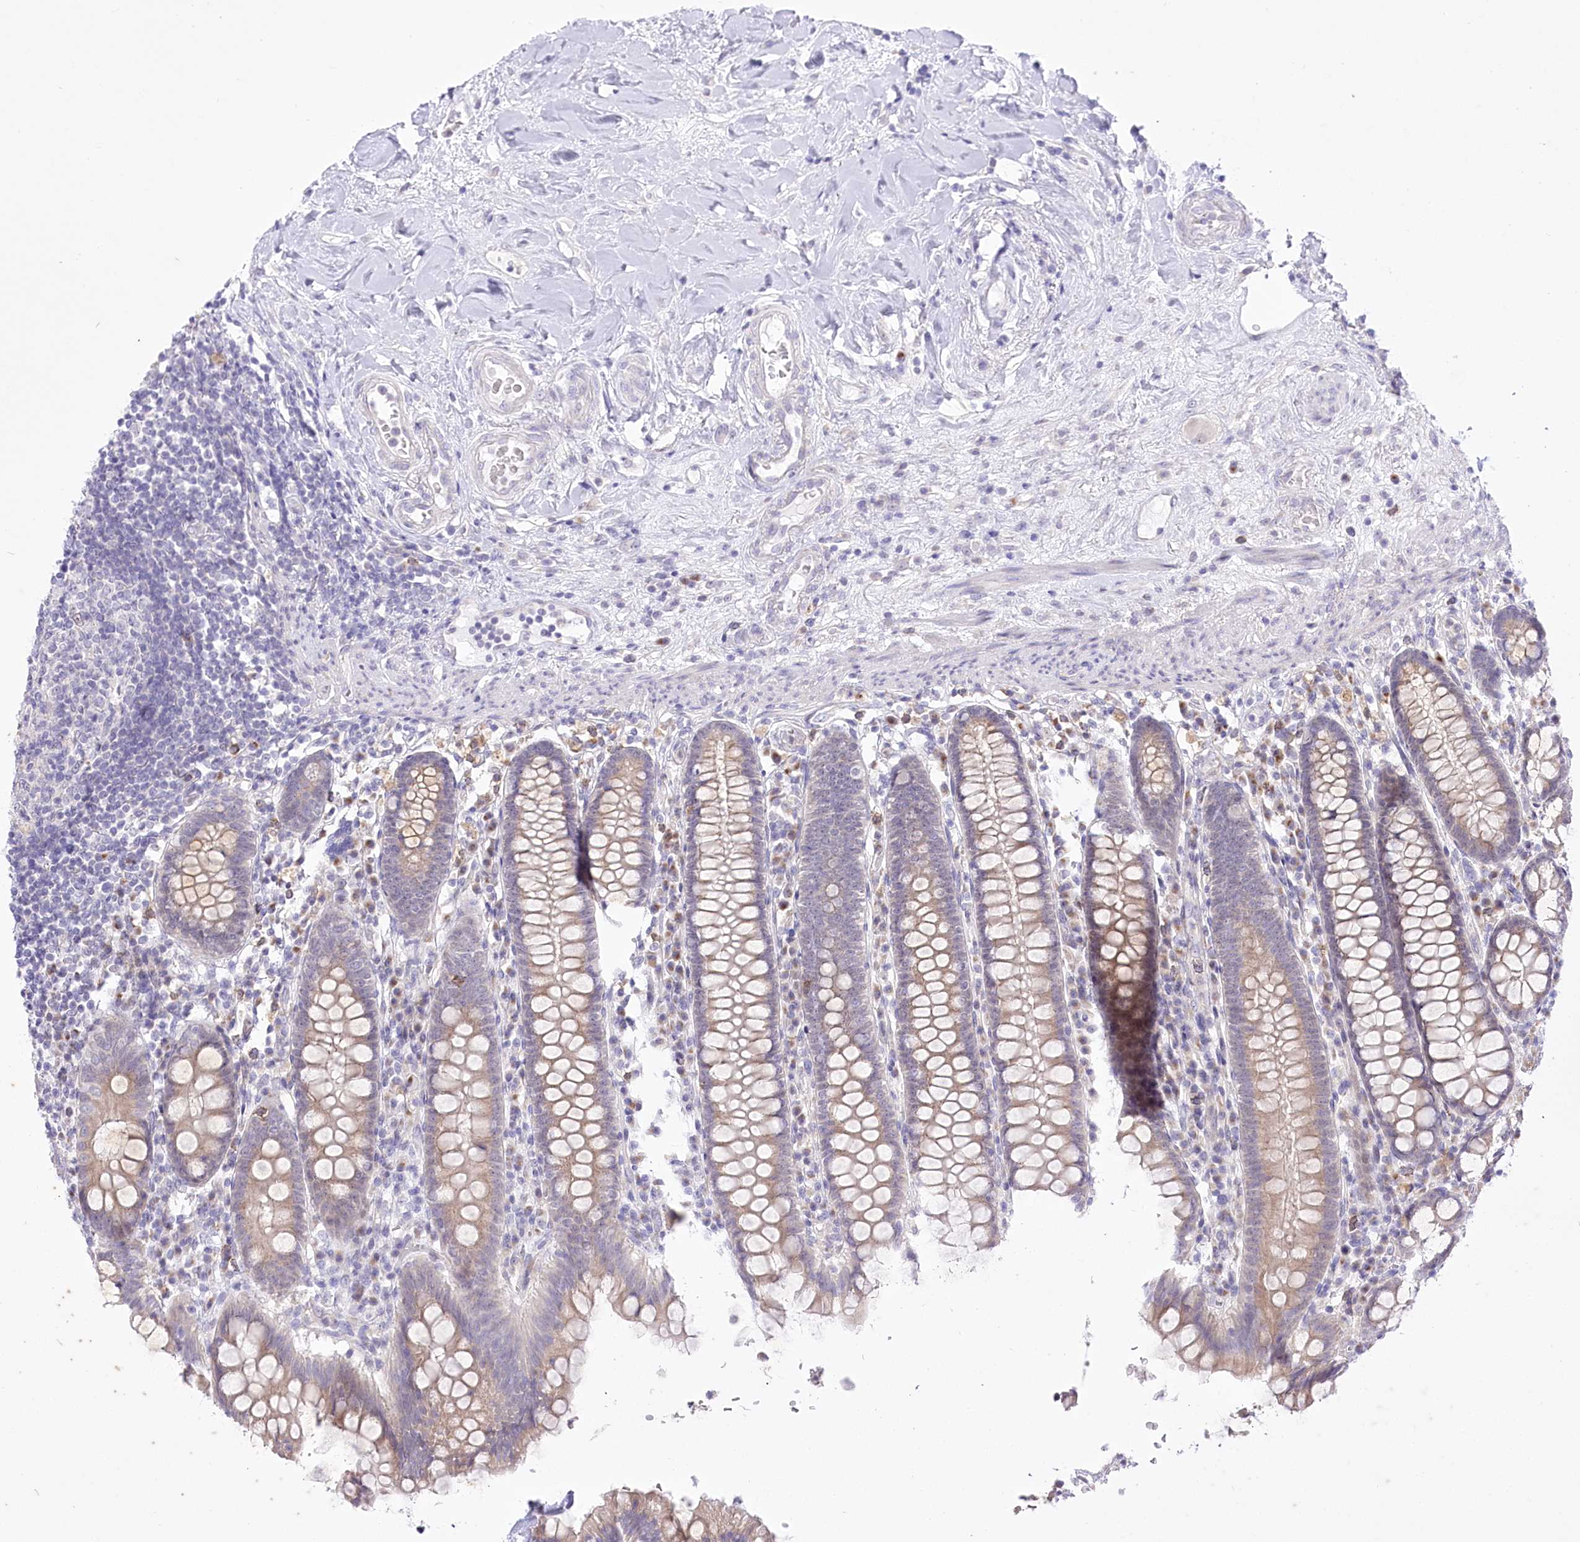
{"staining": {"intensity": "negative", "quantity": "none", "location": "none"}, "tissue": "colon", "cell_type": "Endothelial cells", "image_type": "normal", "snomed": [{"axis": "morphology", "description": "Normal tissue, NOS"}, {"axis": "topography", "description": "Colon"}], "caption": "Endothelial cells show no significant staining in unremarkable colon. Brightfield microscopy of IHC stained with DAB (3,3'-diaminobenzidine) (brown) and hematoxylin (blue), captured at high magnification.", "gene": "BEND7", "patient": {"sex": "female", "age": 79}}